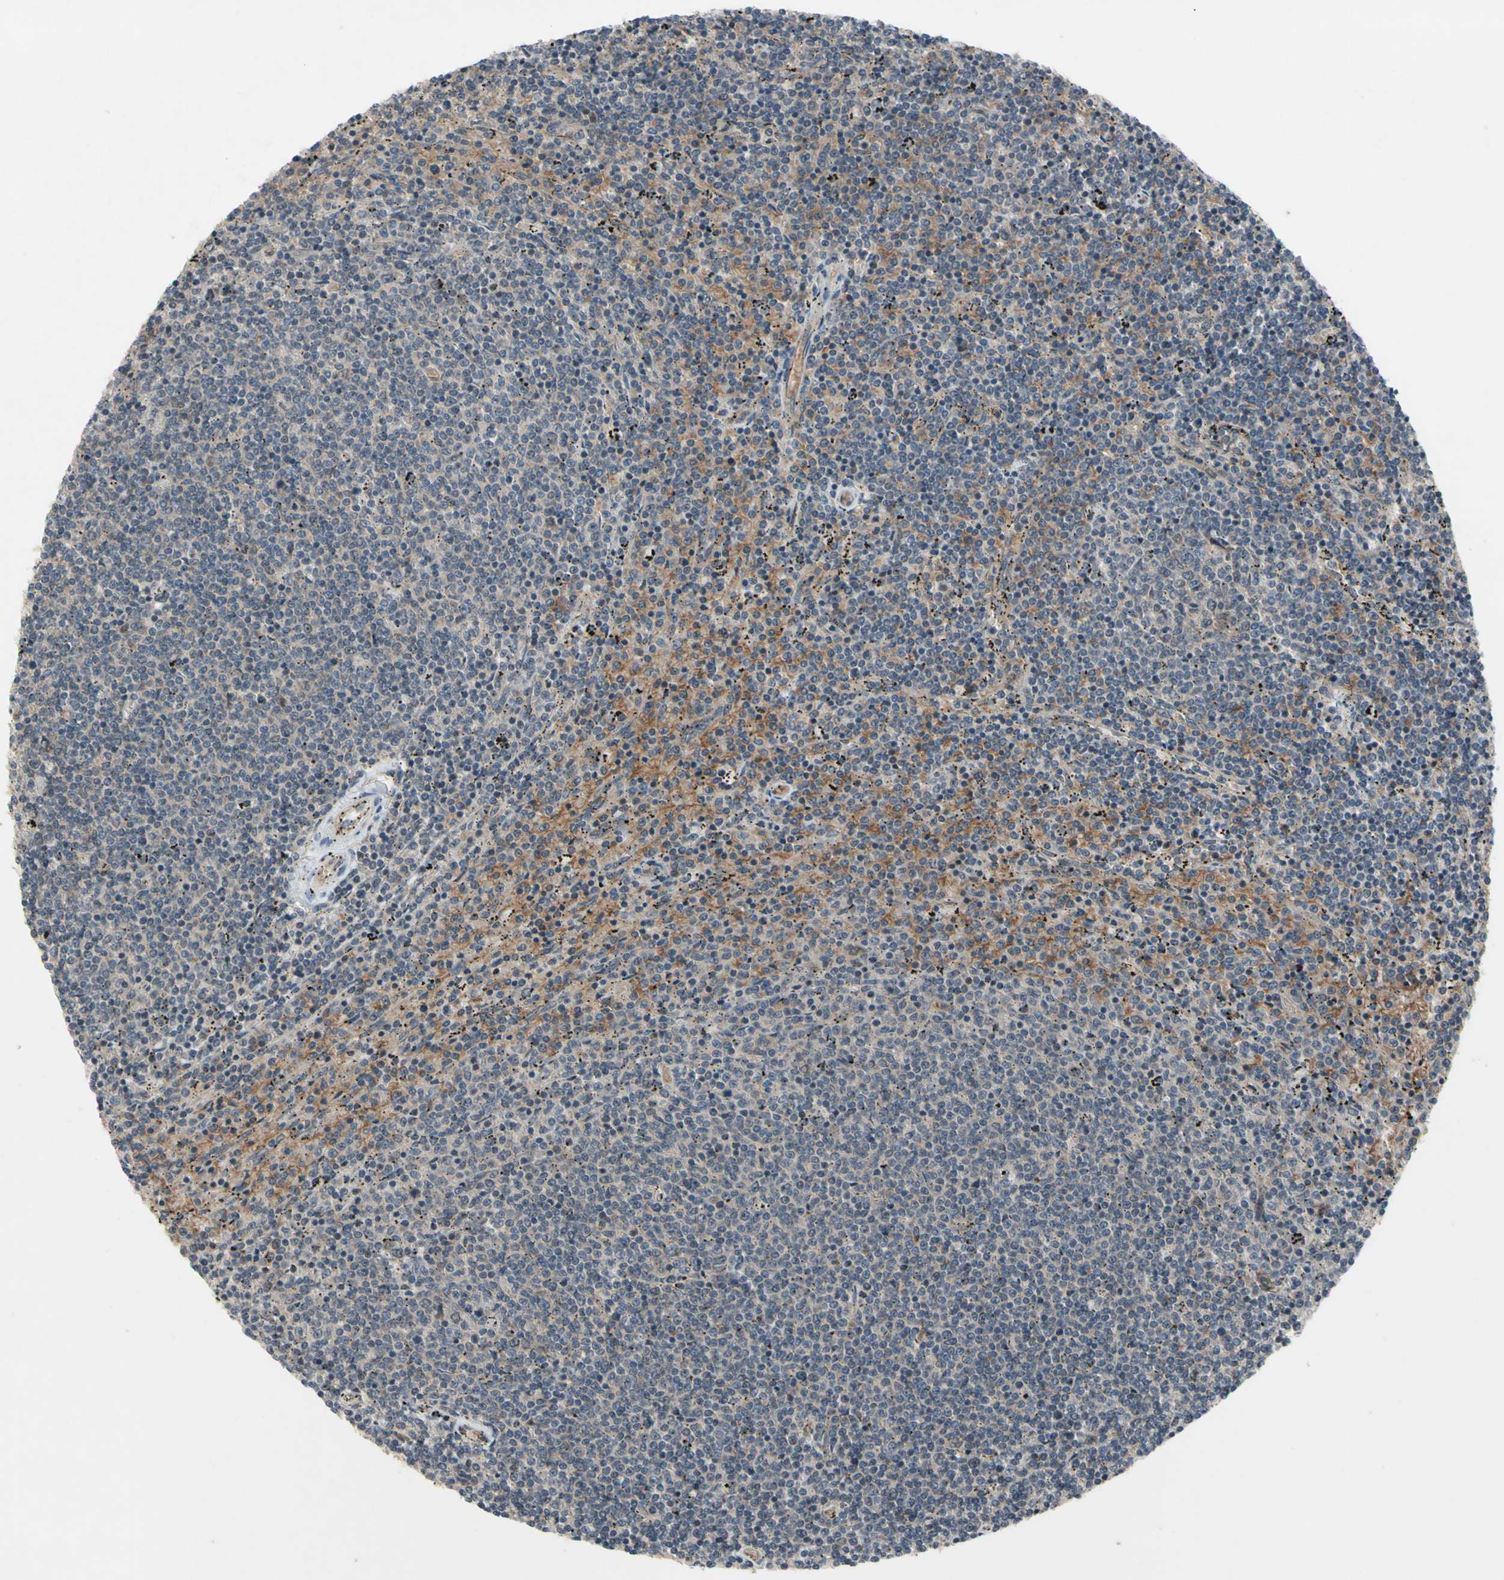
{"staining": {"intensity": "negative", "quantity": "none", "location": "none"}, "tissue": "lymphoma", "cell_type": "Tumor cells", "image_type": "cancer", "snomed": [{"axis": "morphology", "description": "Malignant lymphoma, non-Hodgkin's type, Low grade"}, {"axis": "topography", "description": "Spleen"}], "caption": "The photomicrograph shows no staining of tumor cells in lymphoma. (Brightfield microscopy of DAB (3,3'-diaminobenzidine) immunohistochemistry (IHC) at high magnification).", "gene": "TRDMT1", "patient": {"sex": "female", "age": 50}}